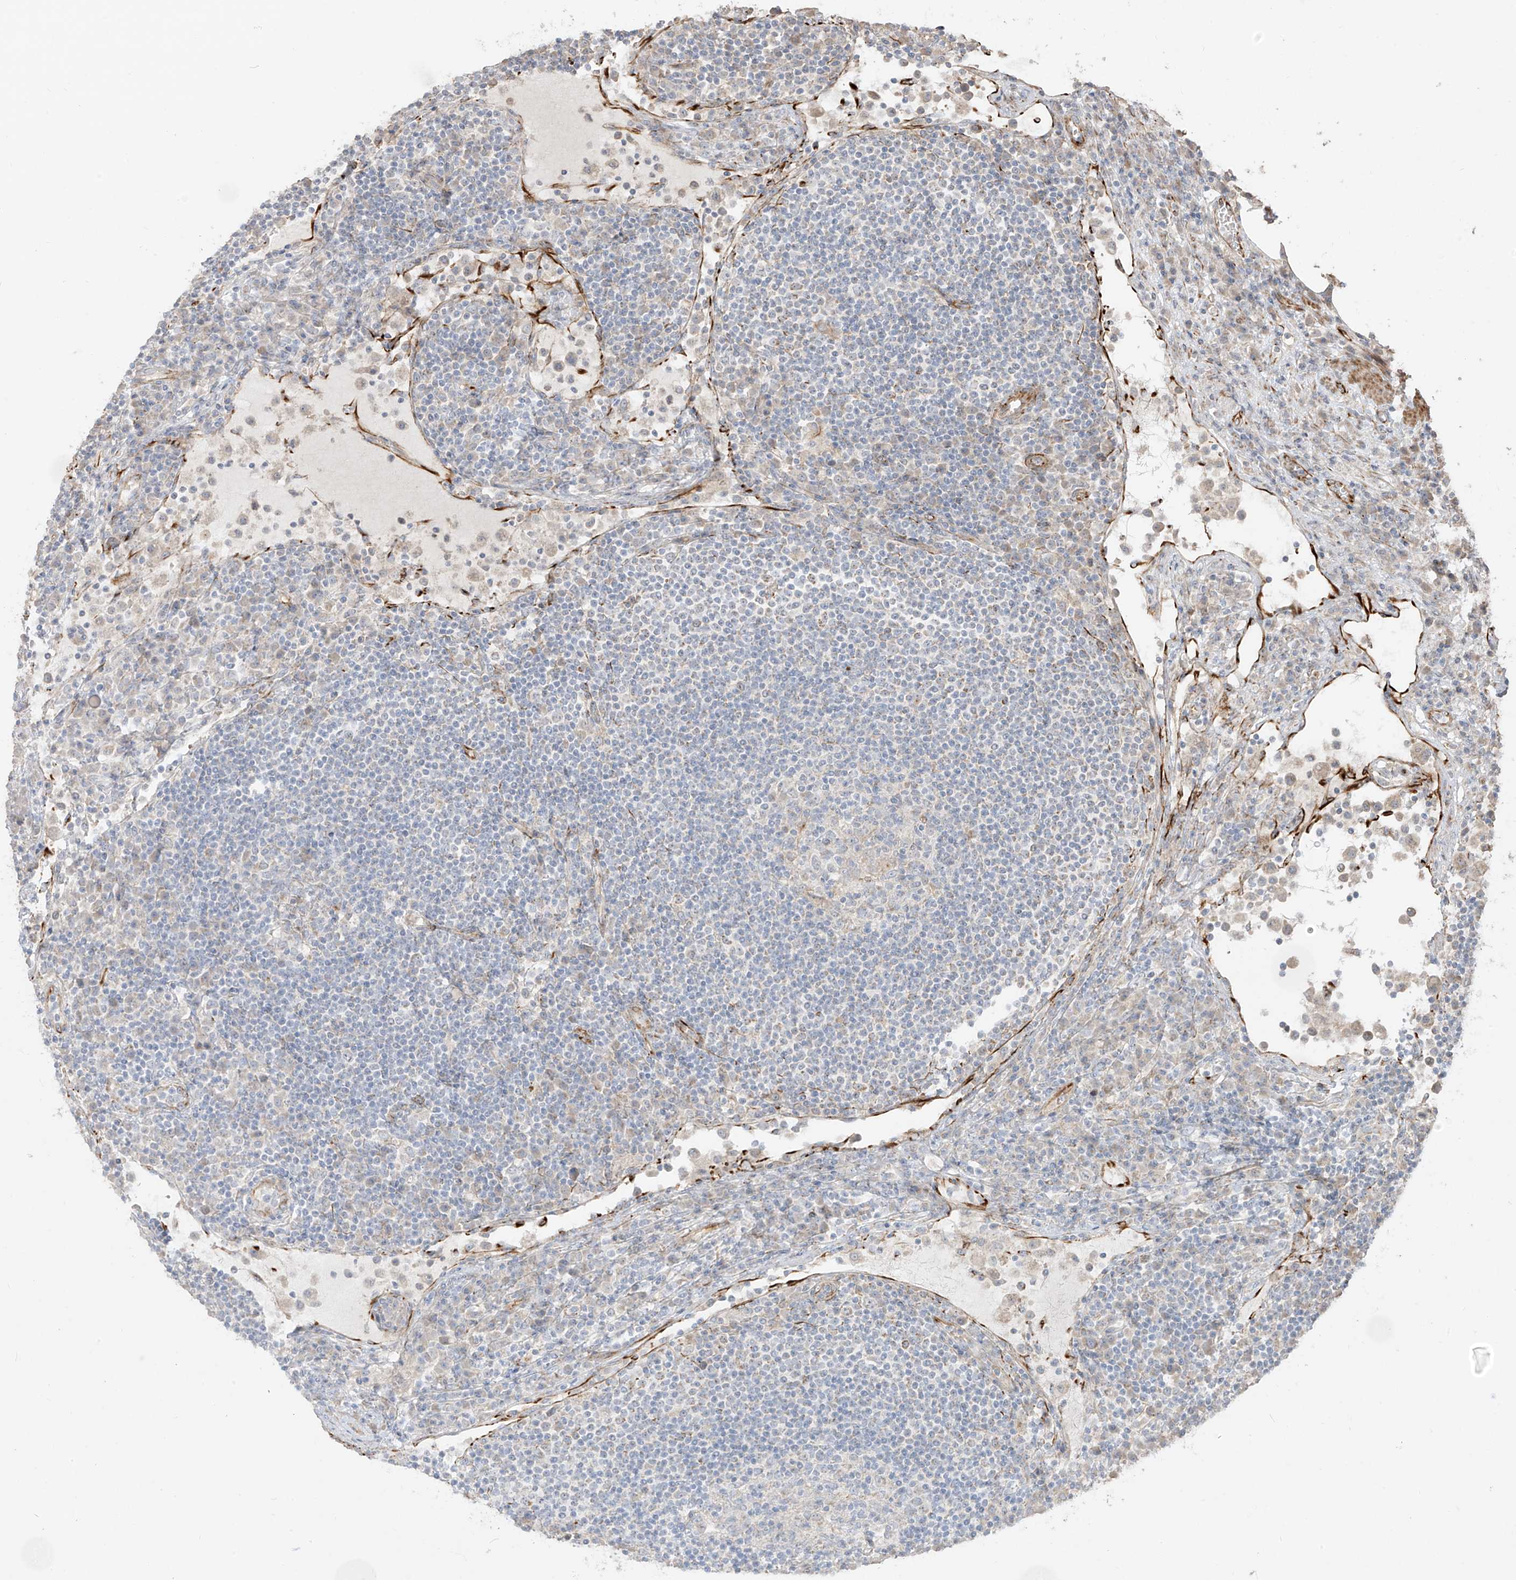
{"staining": {"intensity": "negative", "quantity": "none", "location": "none"}, "tissue": "lymph node", "cell_type": "Germinal center cells", "image_type": "normal", "snomed": [{"axis": "morphology", "description": "Normal tissue, NOS"}, {"axis": "topography", "description": "Lymph node"}], "caption": "Immunohistochemical staining of benign lymph node reveals no significant positivity in germinal center cells. (Brightfield microscopy of DAB immunohistochemistry (IHC) at high magnification).", "gene": "DCDC2", "patient": {"sex": "female", "age": 53}}